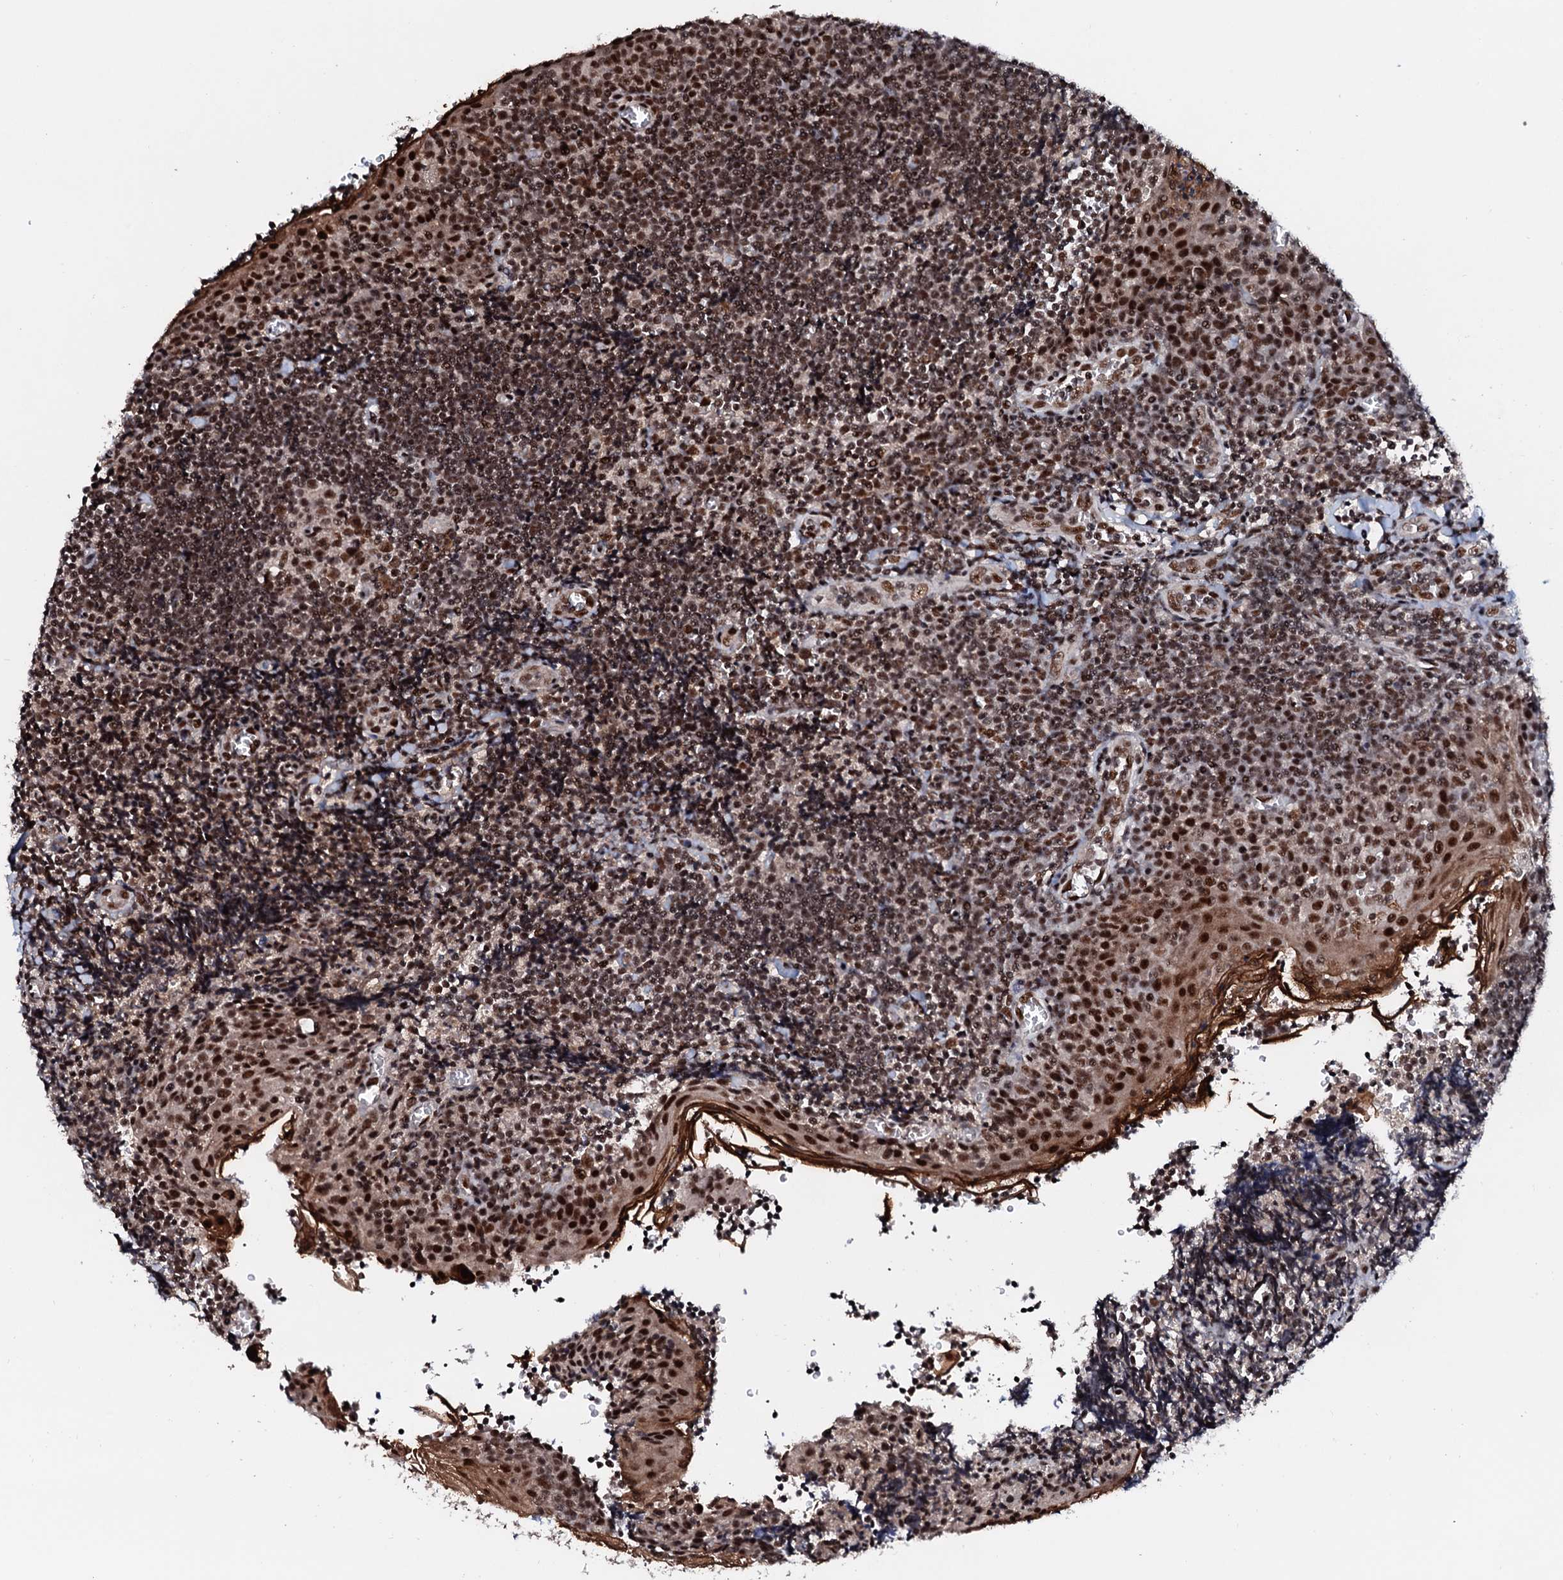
{"staining": {"intensity": "moderate", "quantity": ">75%", "location": "nuclear"}, "tissue": "tonsil", "cell_type": "Germinal center cells", "image_type": "normal", "snomed": [{"axis": "morphology", "description": "Normal tissue, NOS"}, {"axis": "topography", "description": "Tonsil"}], "caption": "Immunohistochemical staining of normal tonsil demonstrates medium levels of moderate nuclear staining in approximately >75% of germinal center cells. (DAB IHC, brown staining for protein, blue staining for nuclei).", "gene": "PRPF18", "patient": {"sex": "male", "age": 27}}